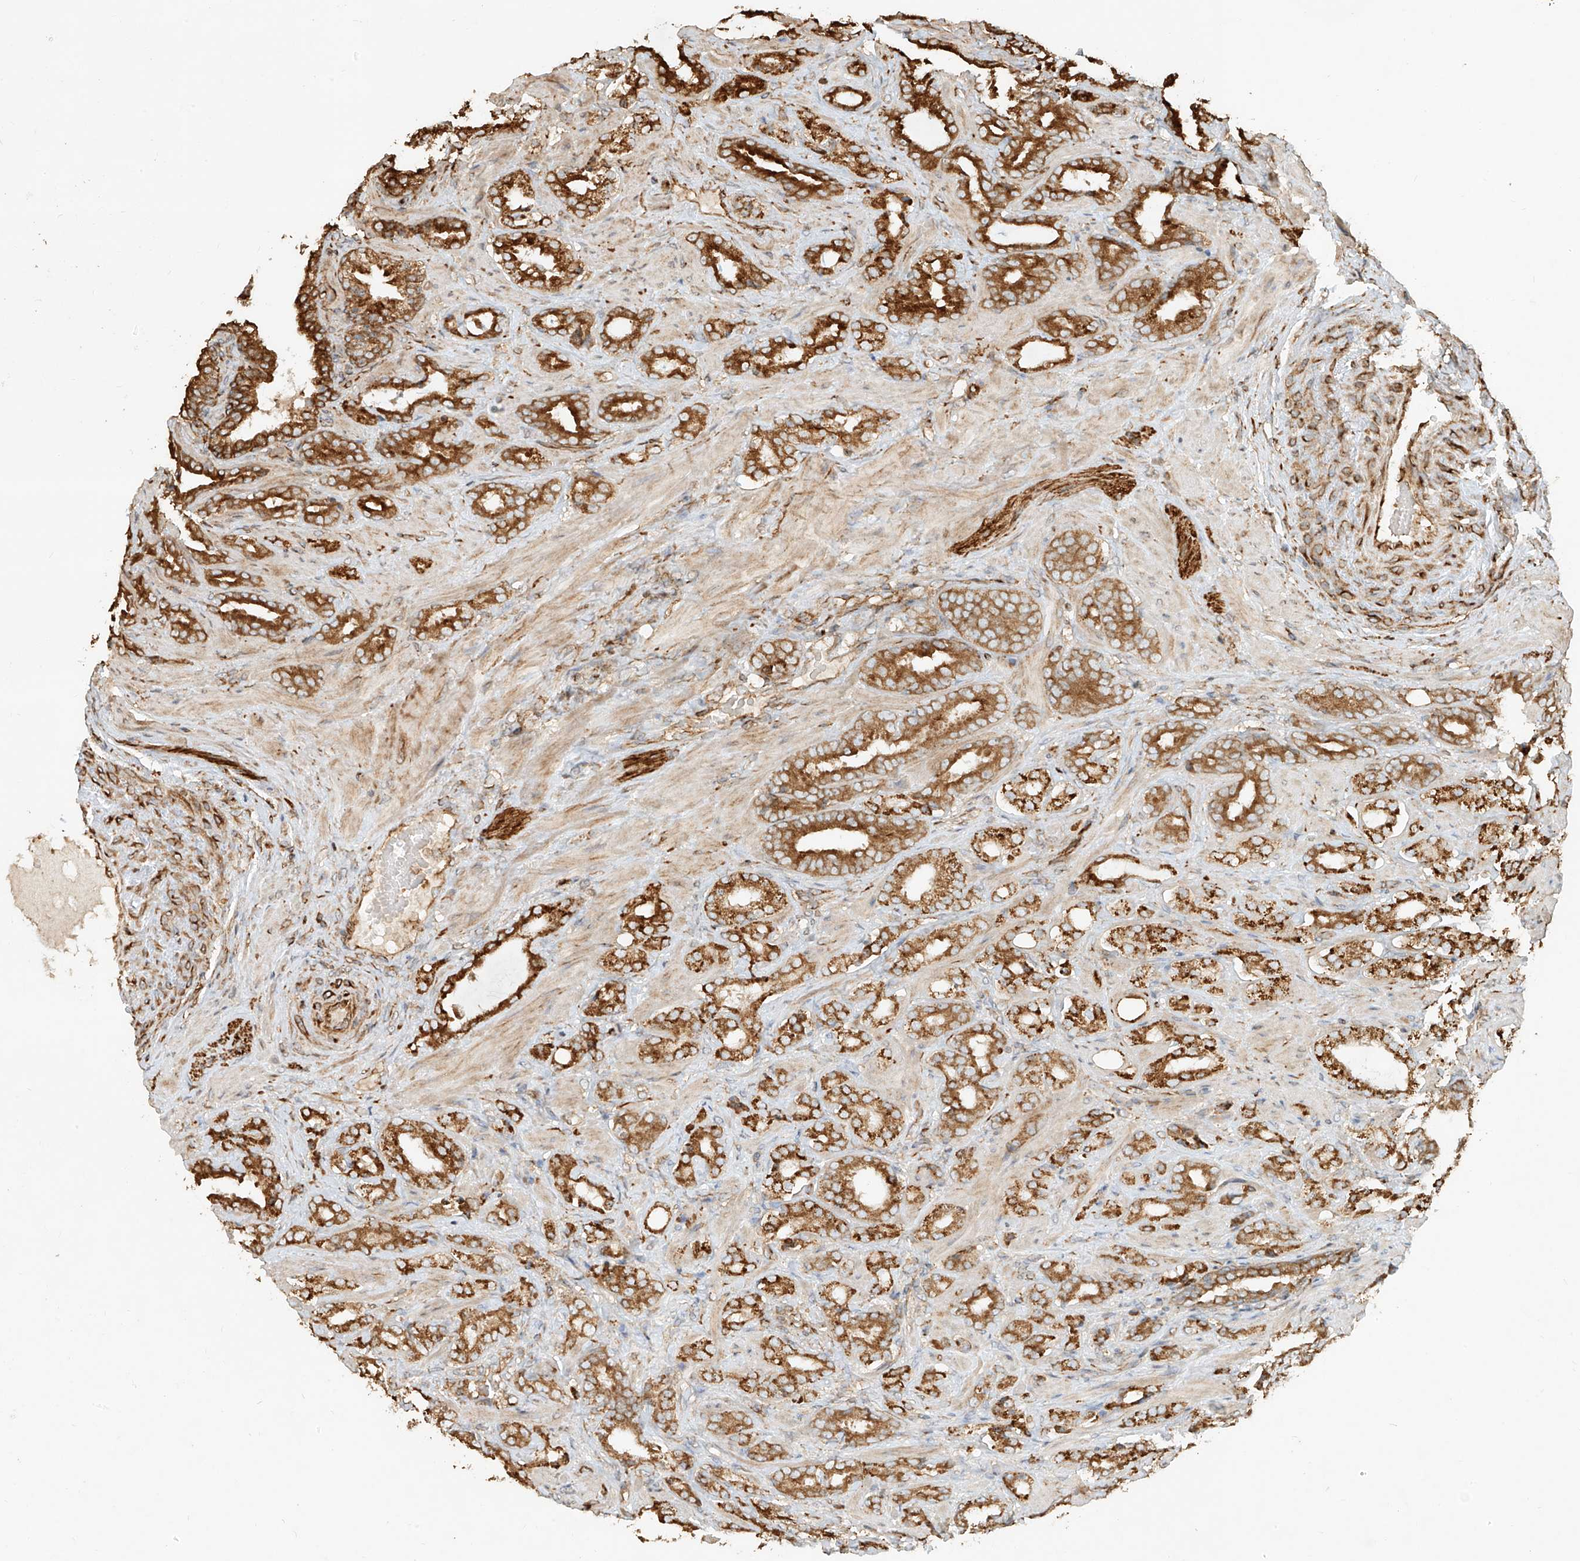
{"staining": {"intensity": "strong", "quantity": ">75%", "location": "cytoplasmic/membranous"}, "tissue": "prostate cancer", "cell_type": "Tumor cells", "image_type": "cancer", "snomed": [{"axis": "morphology", "description": "Adenocarcinoma, High grade"}, {"axis": "topography", "description": "Prostate"}], "caption": "This photomicrograph shows immunohistochemistry staining of prostate cancer (adenocarcinoma (high-grade)), with high strong cytoplasmic/membranous positivity in about >75% of tumor cells.", "gene": "EFNB1", "patient": {"sex": "male", "age": 64}}